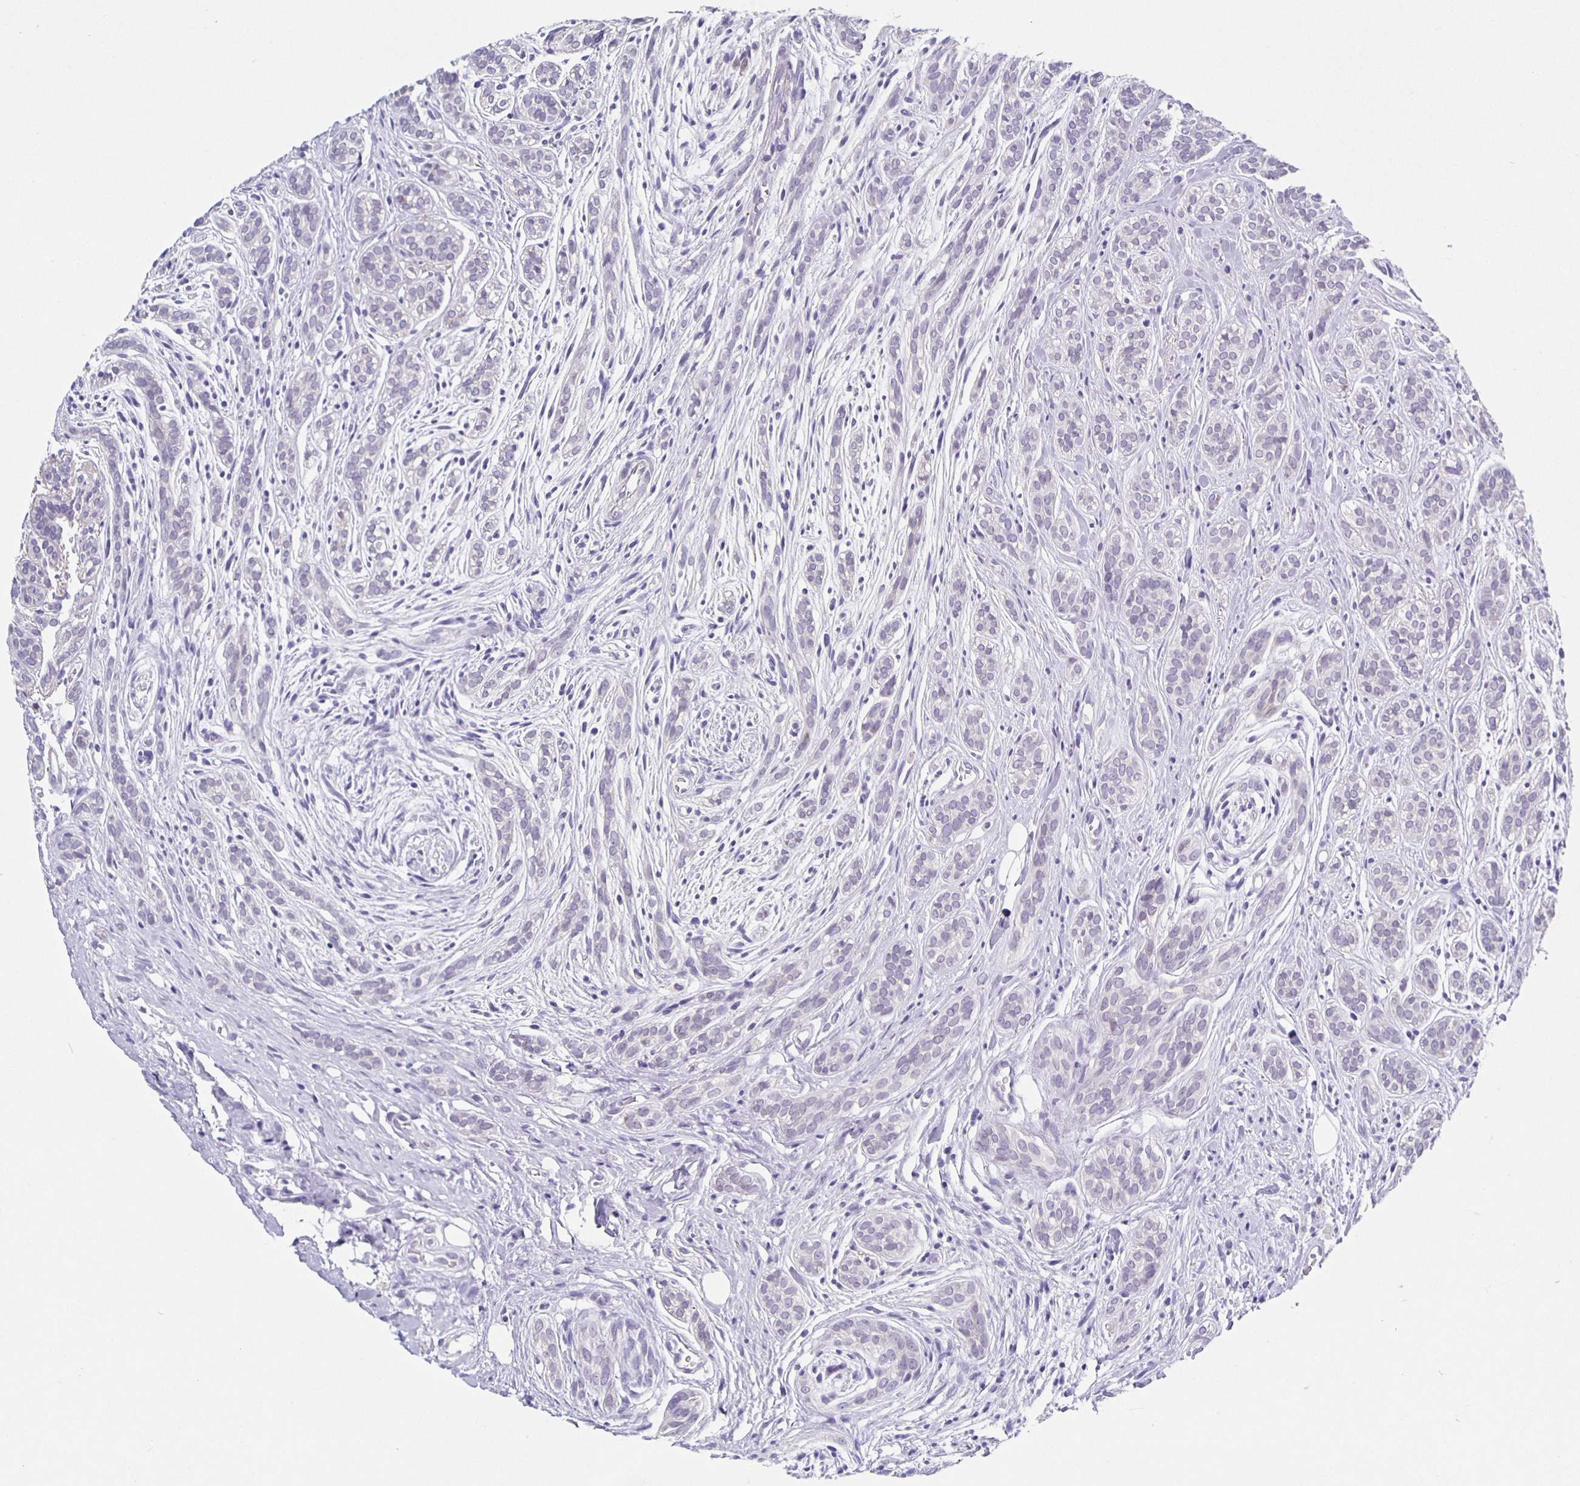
{"staining": {"intensity": "negative", "quantity": "none", "location": "none"}, "tissue": "head and neck cancer", "cell_type": "Tumor cells", "image_type": "cancer", "snomed": [{"axis": "morphology", "description": "Adenocarcinoma, NOS"}, {"axis": "topography", "description": "Head-Neck"}], "caption": "Immunohistochemical staining of head and neck adenocarcinoma displays no significant expression in tumor cells.", "gene": "CARNS1", "patient": {"sex": "female", "age": 57}}